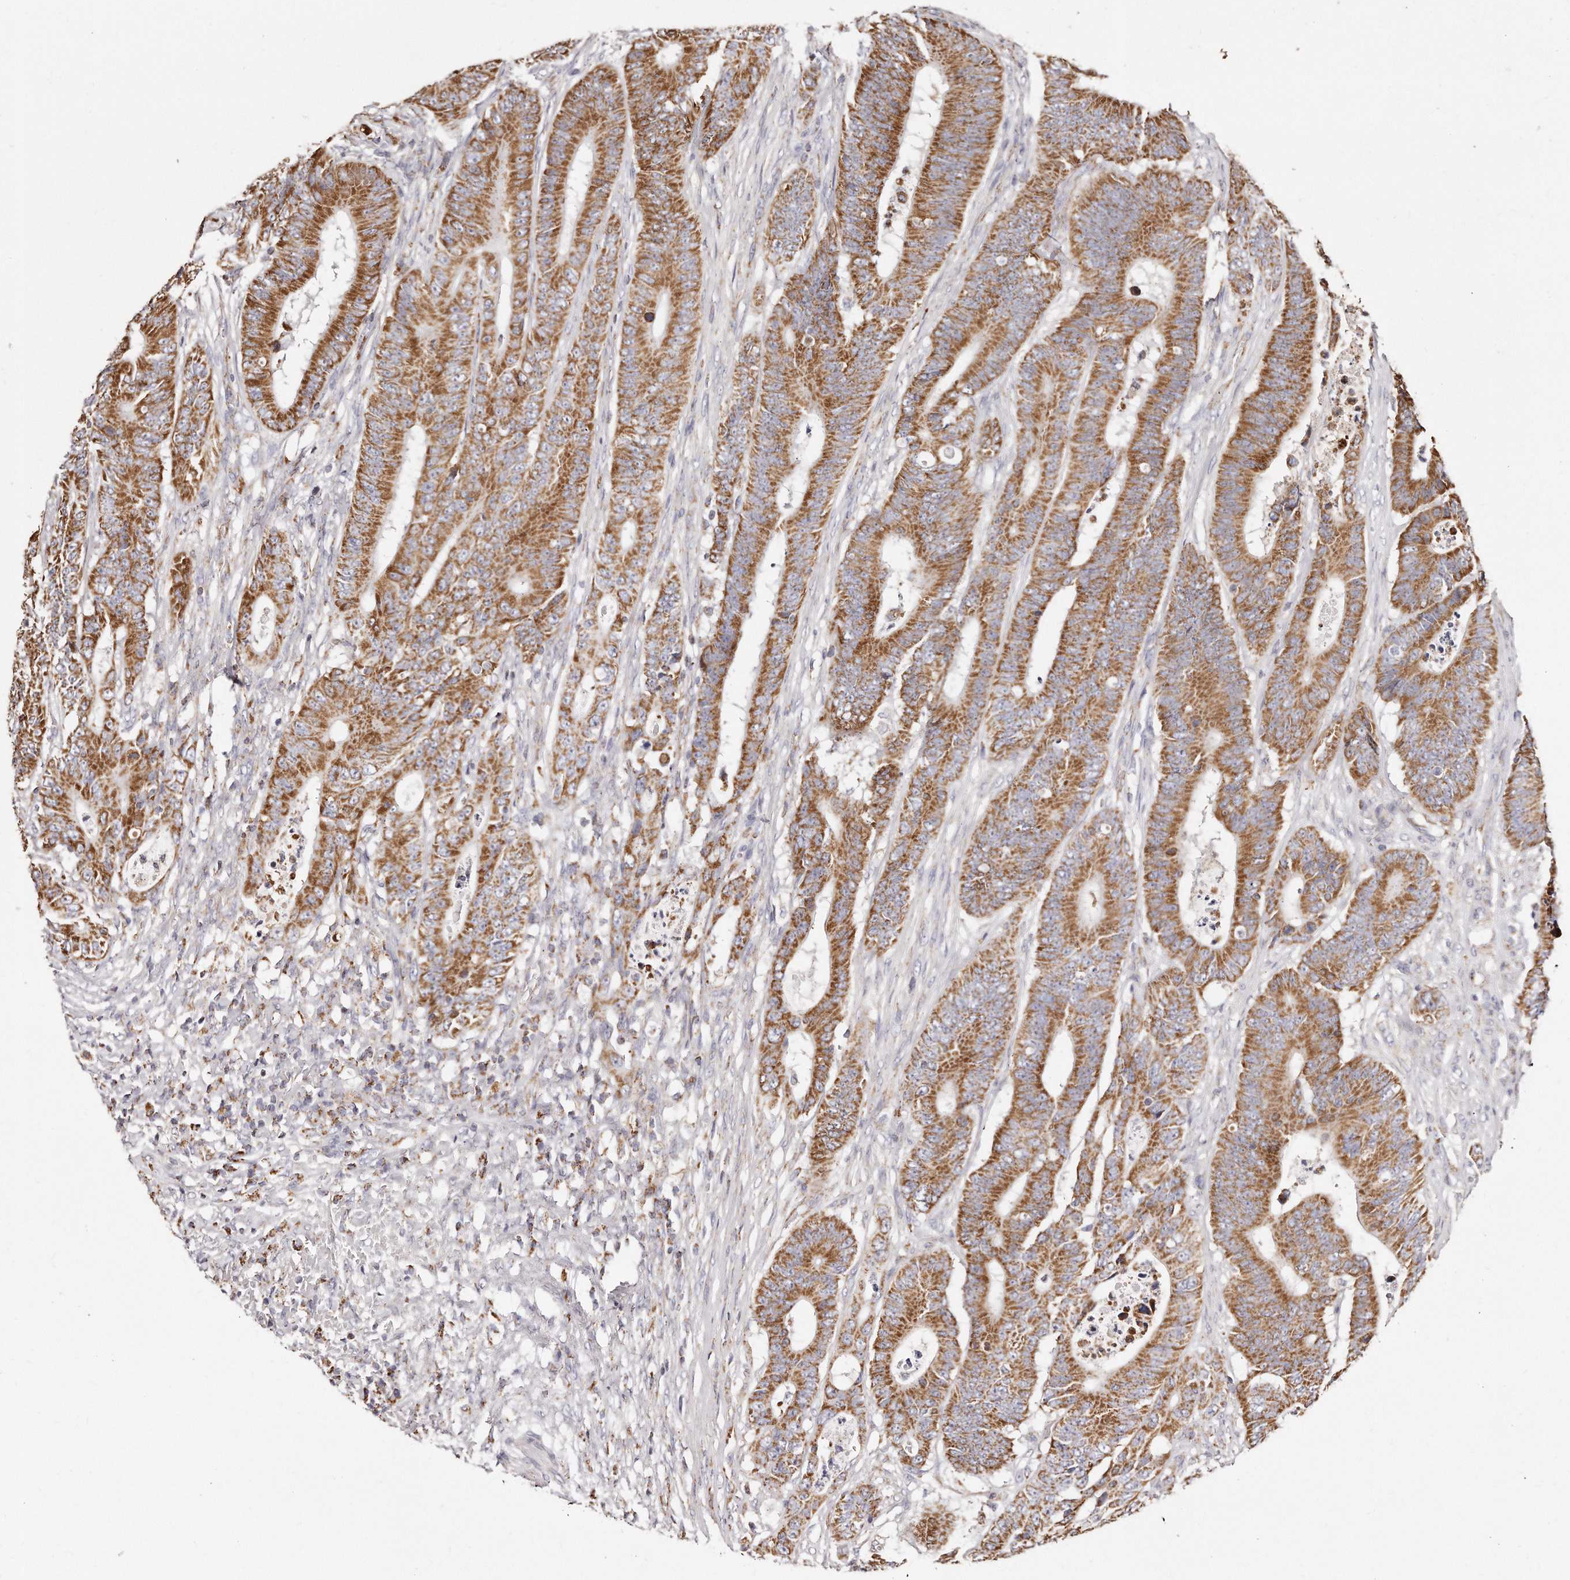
{"staining": {"intensity": "strong", "quantity": ">75%", "location": "cytoplasmic/membranous"}, "tissue": "colorectal cancer", "cell_type": "Tumor cells", "image_type": "cancer", "snomed": [{"axis": "morphology", "description": "Adenocarcinoma, NOS"}, {"axis": "topography", "description": "Colon"}], "caption": "A histopathology image of adenocarcinoma (colorectal) stained for a protein reveals strong cytoplasmic/membranous brown staining in tumor cells.", "gene": "RTKN", "patient": {"sex": "male", "age": 83}}